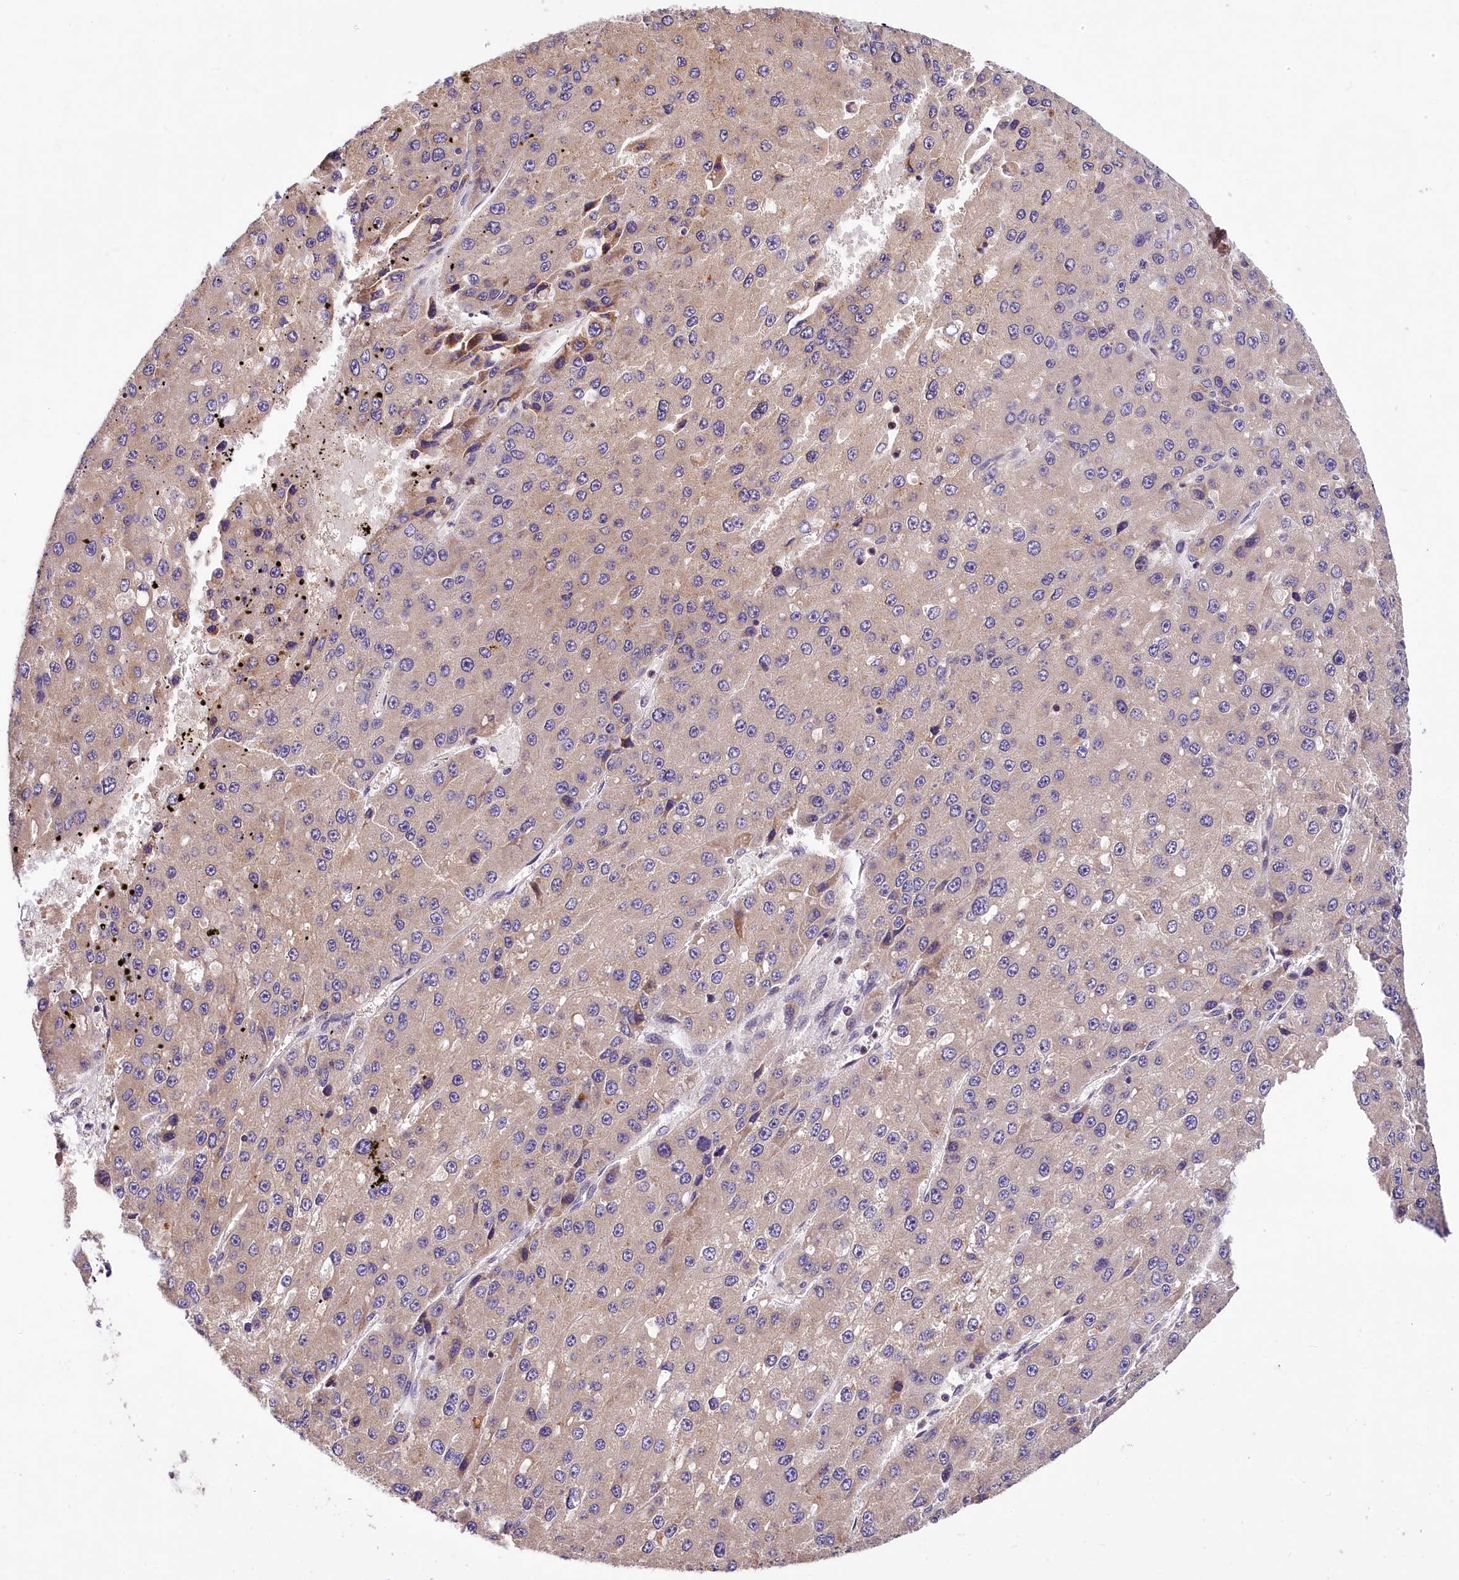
{"staining": {"intensity": "weak", "quantity": ">75%", "location": "cytoplasmic/membranous"}, "tissue": "liver cancer", "cell_type": "Tumor cells", "image_type": "cancer", "snomed": [{"axis": "morphology", "description": "Carcinoma, Hepatocellular, NOS"}, {"axis": "topography", "description": "Liver"}], "caption": "Protein analysis of hepatocellular carcinoma (liver) tissue demonstrates weak cytoplasmic/membranous positivity in about >75% of tumor cells. The staining was performed using DAB to visualize the protein expression in brown, while the nuclei were stained in blue with hematoxylin (Magnification: 20x).", "gene": "SUPV3L1", "patient": {"sex": "female", "age": 73}}